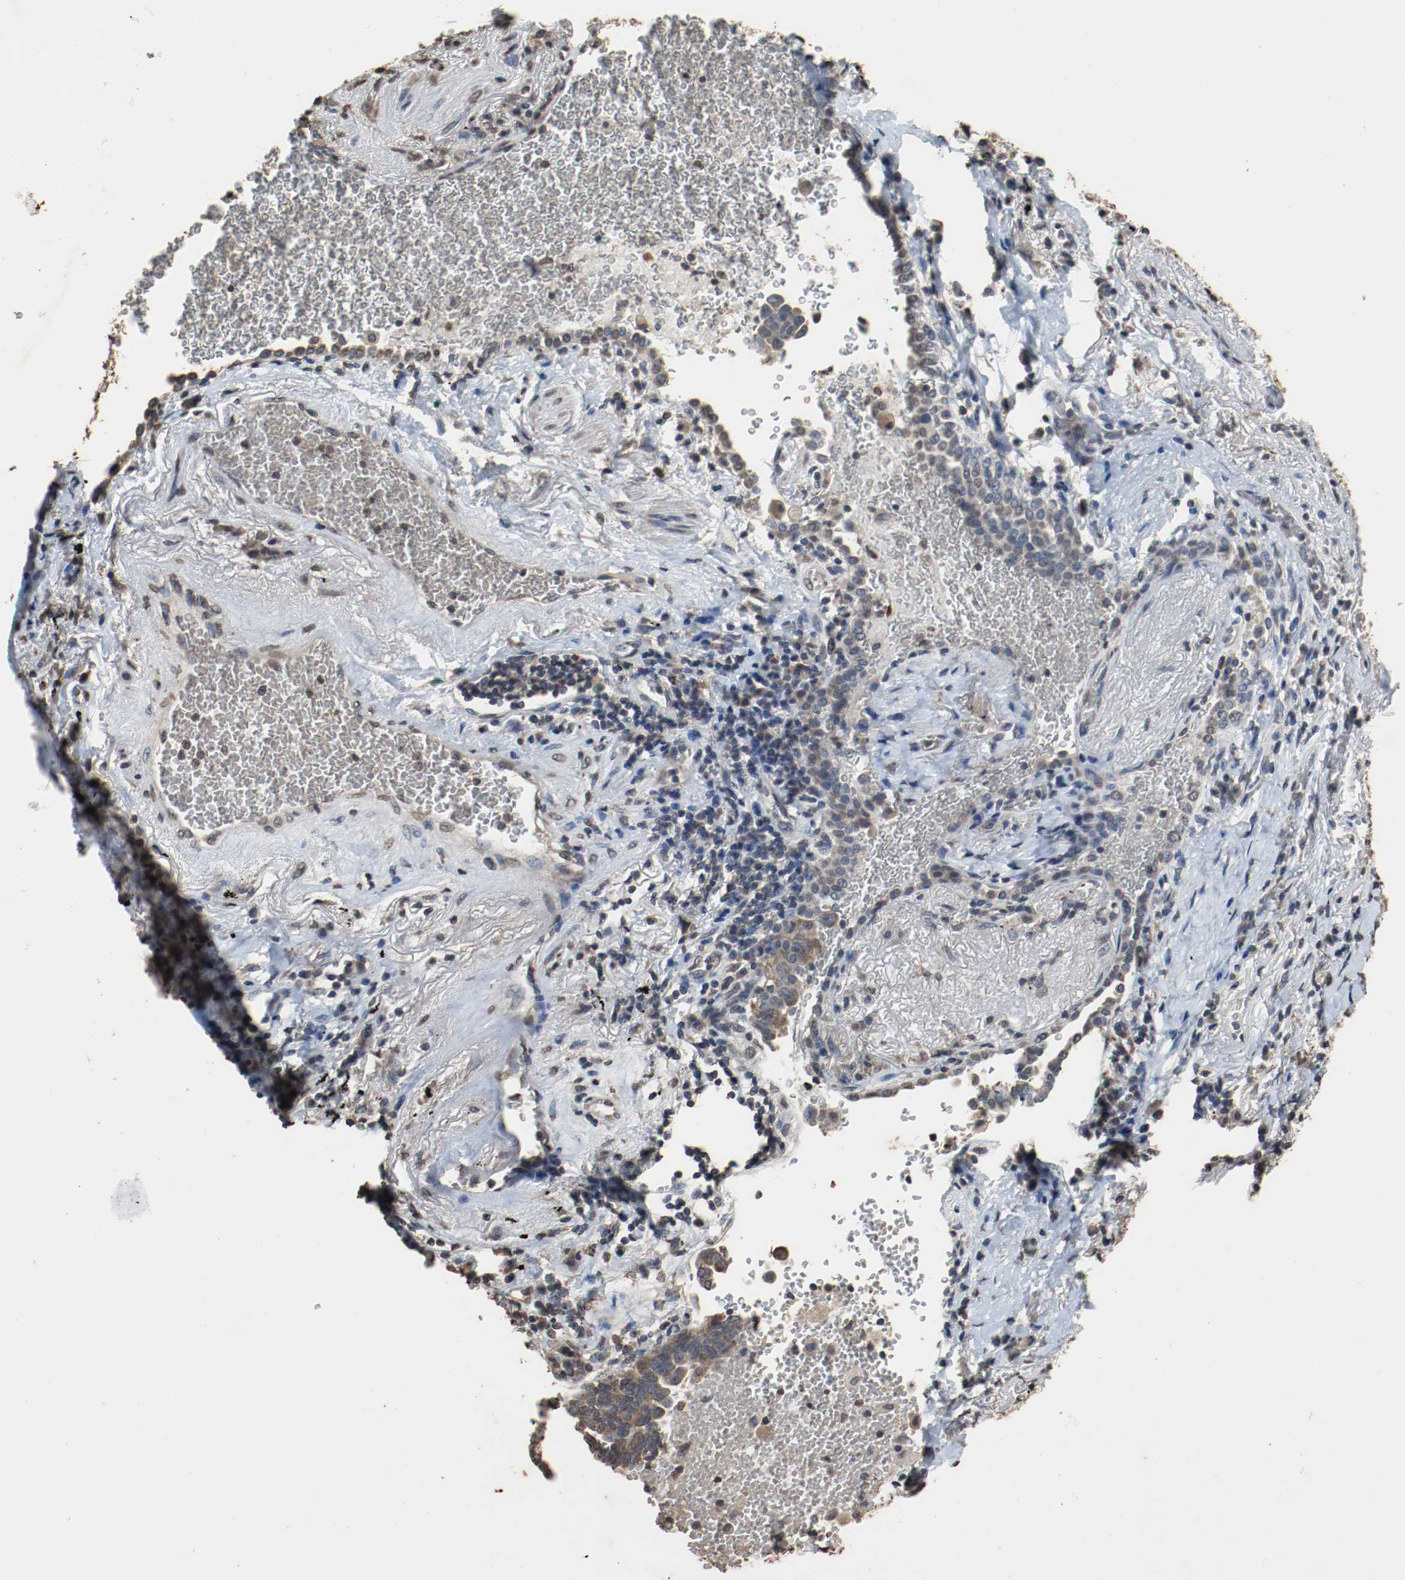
{"staining": {"intensity": "weak", "quantity": "25%-75%", "location": "cytoplasmic/membranous"}, "tissue": "lung cancer", "cell_type": "Tumor cells", "image_type": "cancer", "snomed": [{"axis": "morphology", "description": "Adenocarcinoma, NOS"}, {"axis": "topography", "description": "Lung"}], "caption": "Immunohistochemistry image of human lung cancer stained for a protein (brown), which displays low levels of weak cytoplasmic/membranous positivity in approximately 25%-75% of tumor cells.", "gene": "RTN4", "patient": {"sex": "female", "age": 64}}